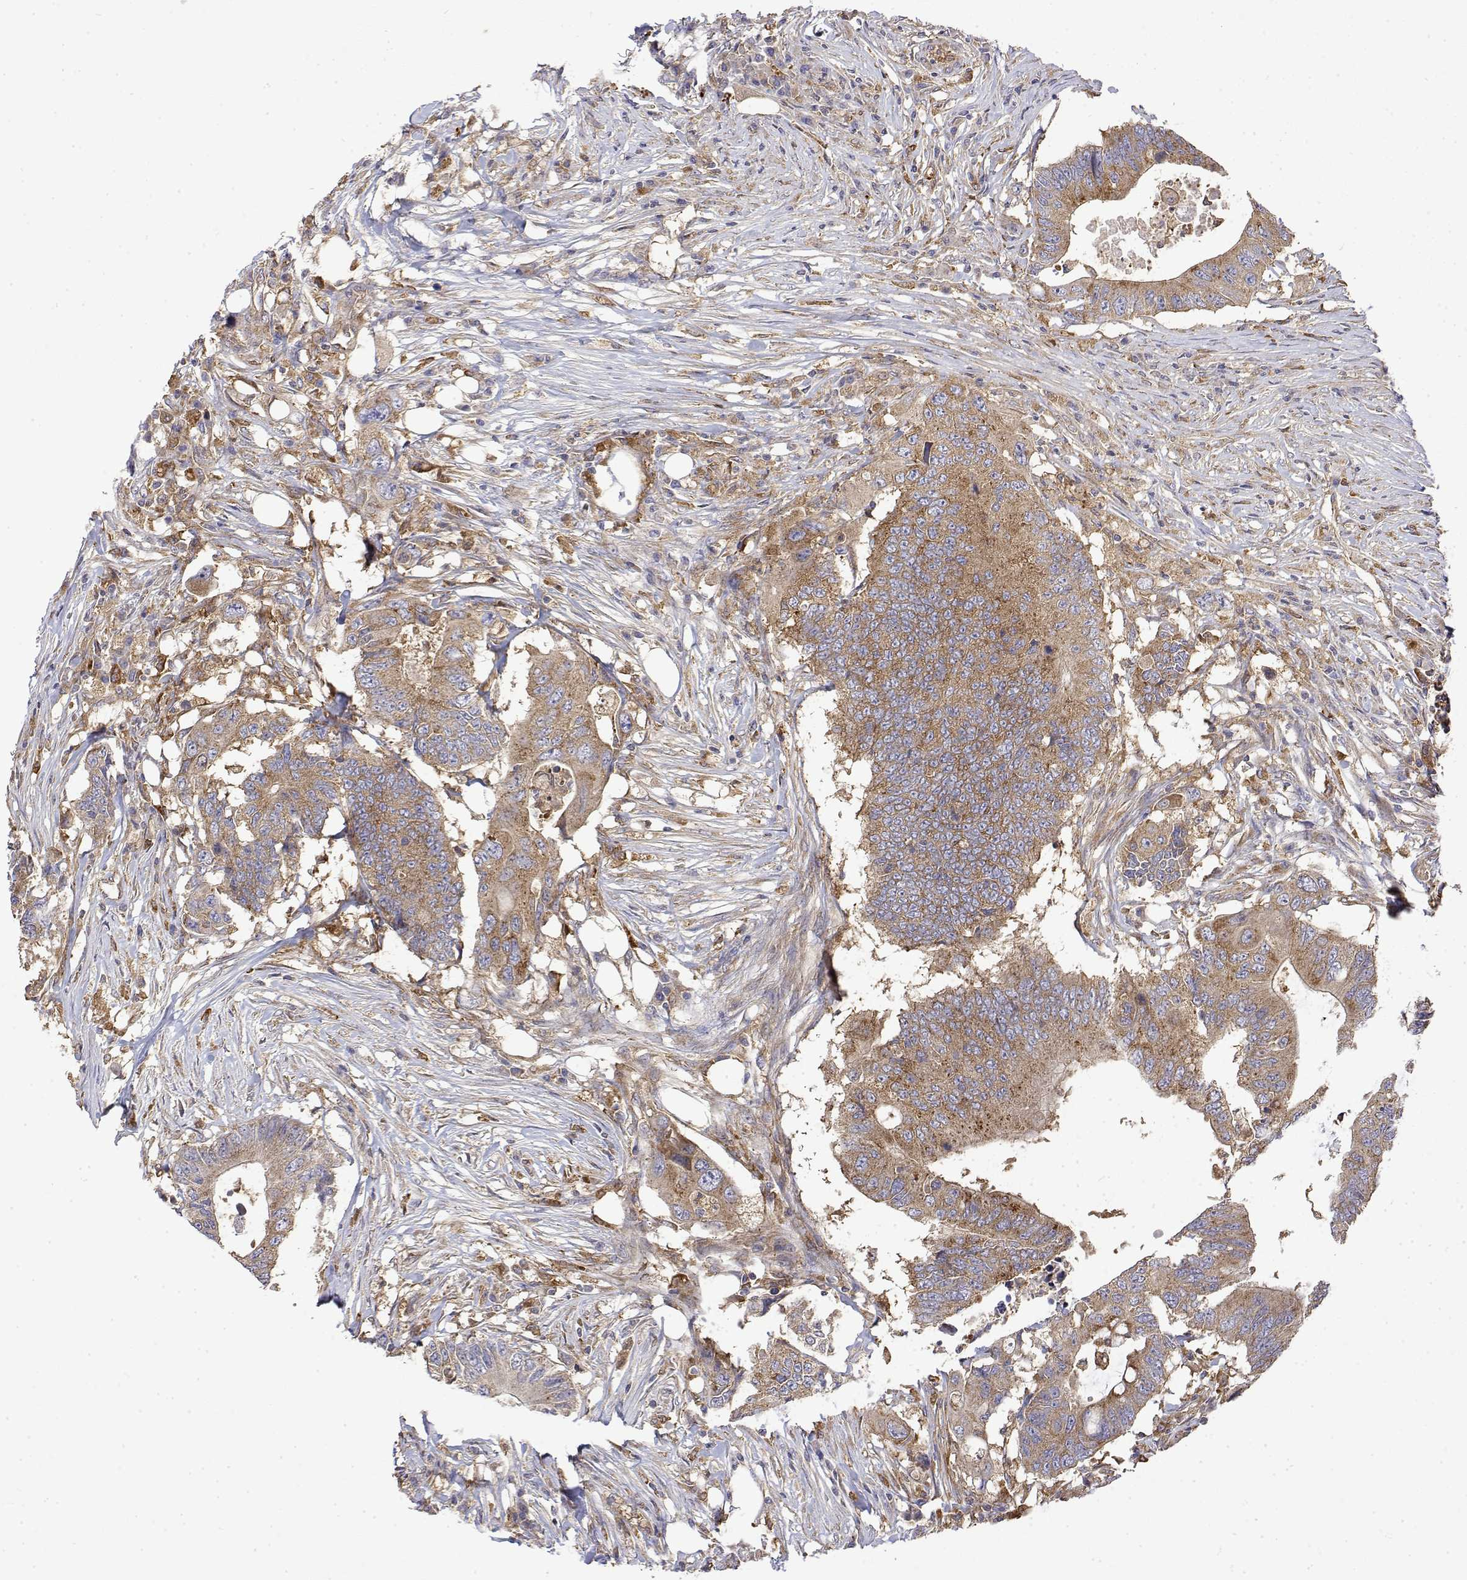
{"staining": {"intensity": "moderate", "quantity": ">75%", "location": "cytoplasmic/membranous"}, "tissue": "colorectal cancer", "cell_type": "Tumor cells", "image_type": "cancer", "snomed": [{"axis": "morphology", "description": "Adenocarcinoma, NOS"}, {"axis": "topography", "description": "Colon"}], "caption": "Colorectal cancer stained with a protein marker shows moderate staining in tumor cells.", "gene": "PACSIN2", "patient": {"sex": "male", "age": 71}}